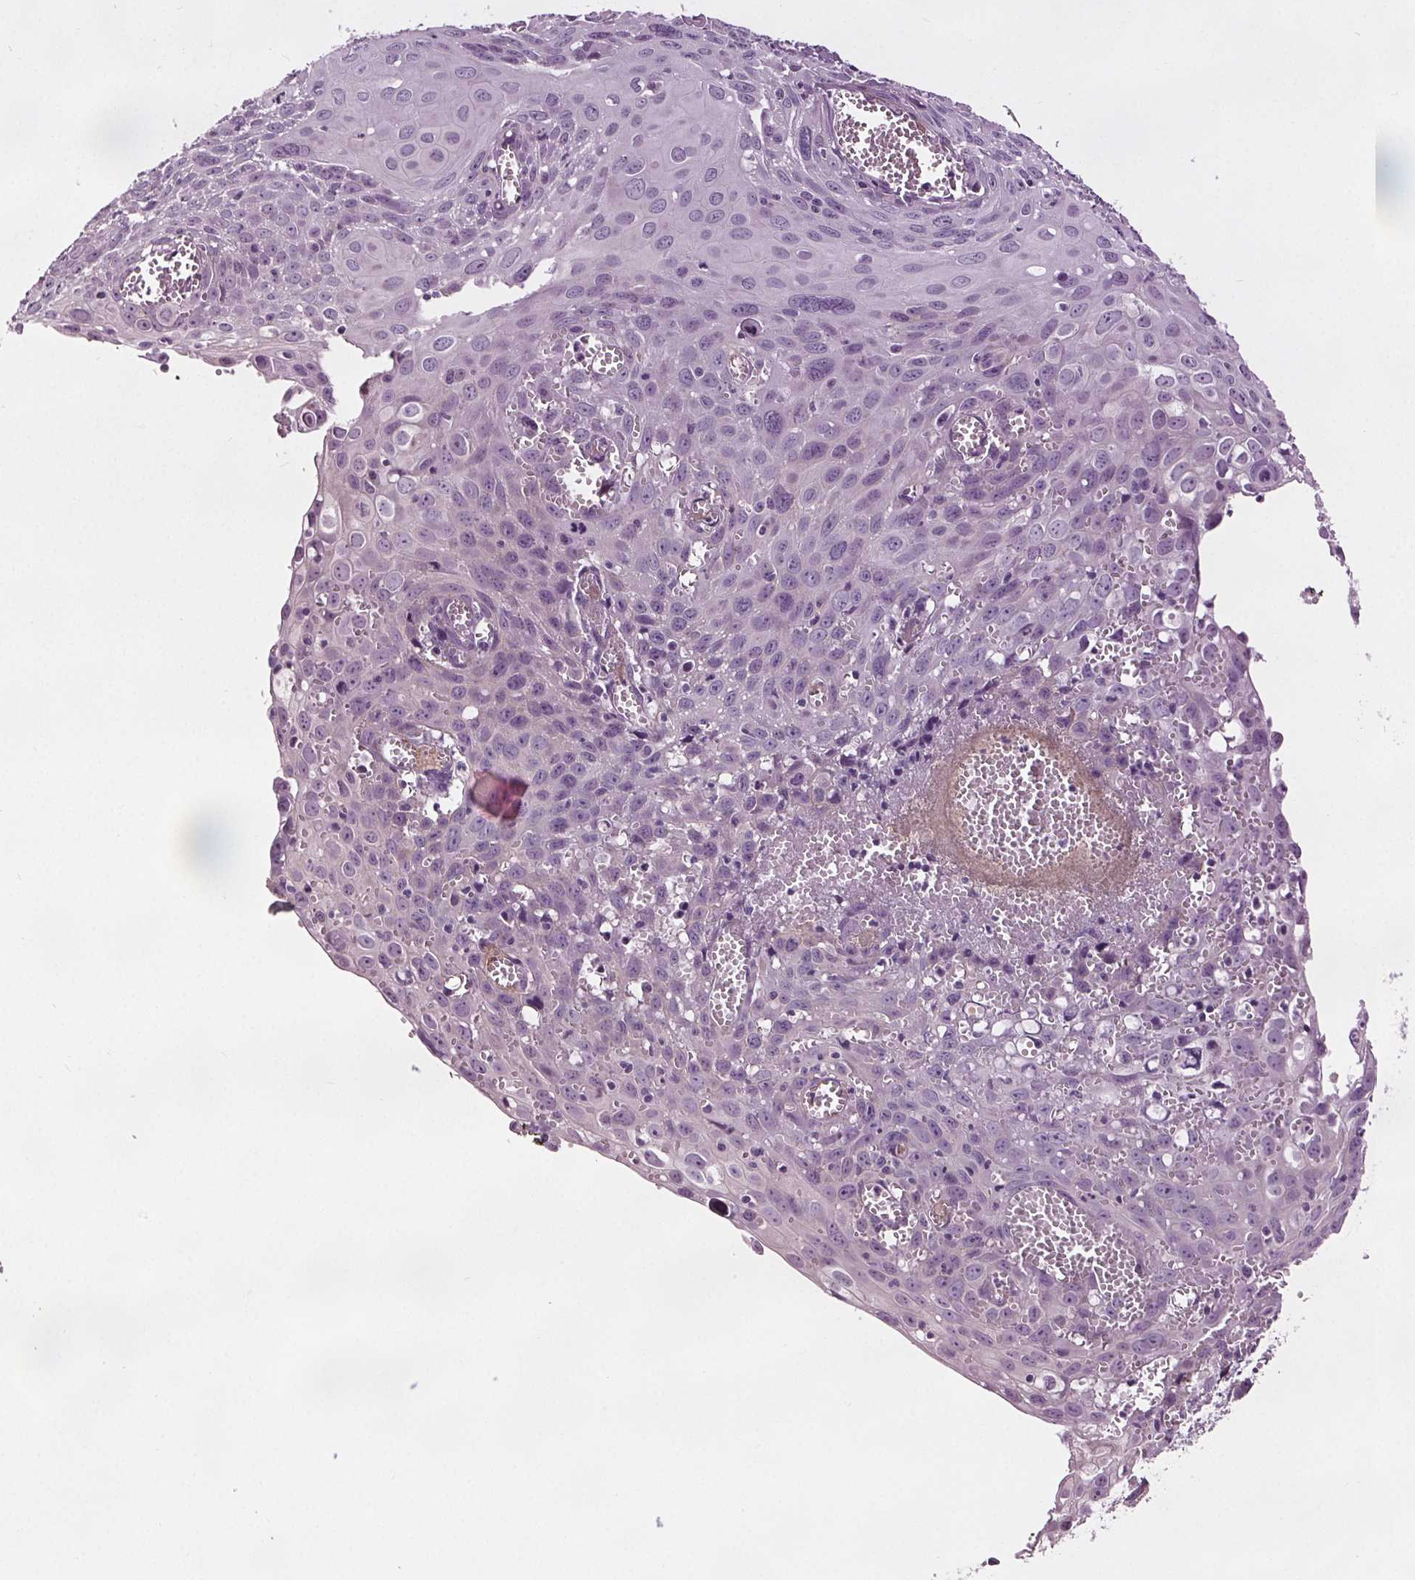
{"staining": {"intensity": "negative", "quantity": "none", "location": "none"}, "tissue": "cervical cancer", "cell_type": "Tumor cells", "image_type": "cancer", "snomed": [{"axis": "morphology", "description": "Squamous cell carcinoma, NOS"}, {"axis": "topography", "description": "Cervix"}], "caption": "Tumor cells are negative for brown protein staining in squamous cell carcinoma (cervical).", "gene": "RASA1", "patient": {"sex": "female", "age": 38}}